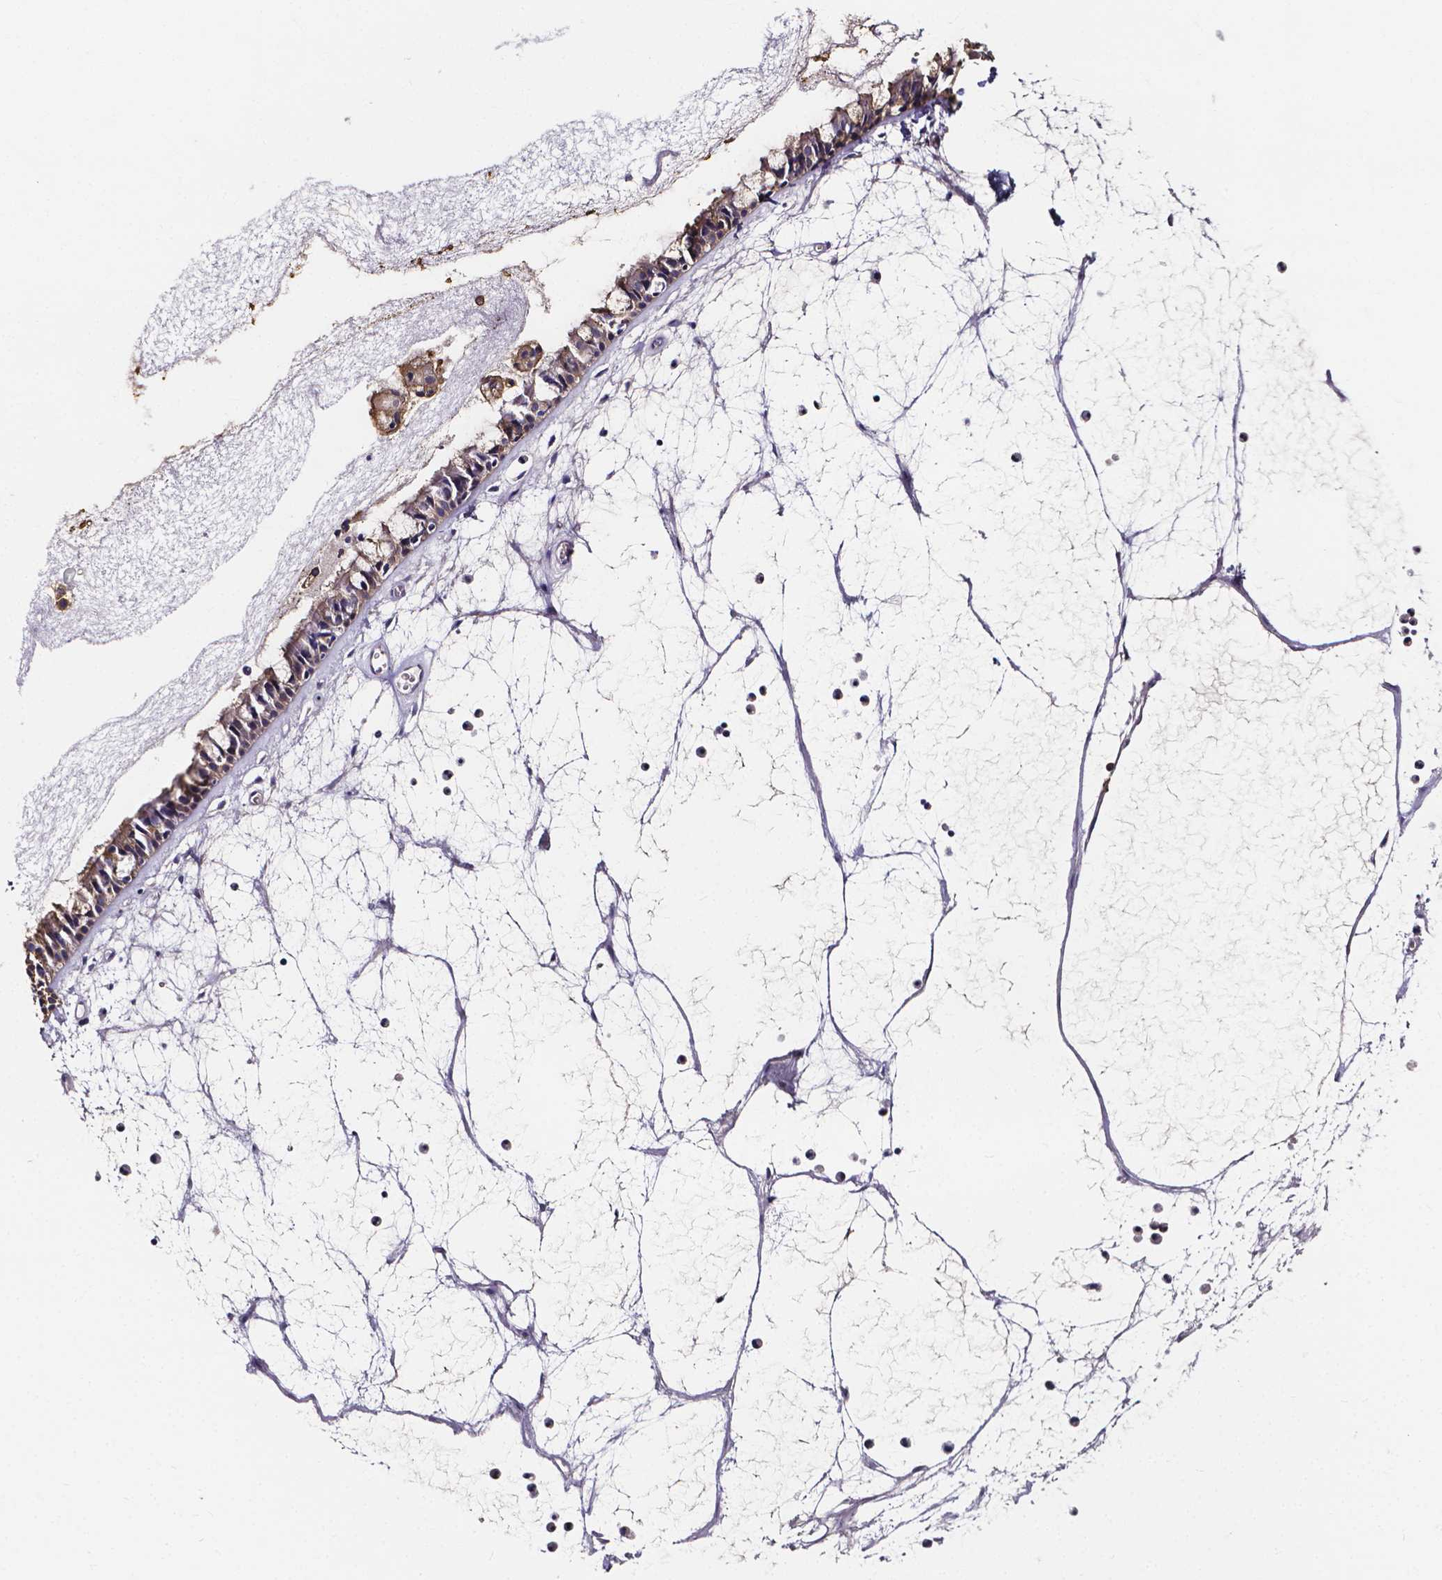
{"staining": {"intensity": "weak", "quantity": "25%-75%", "location": "cytoplasmic/membranous"}, "tissue": "nasopharynx", "cell_type": "Respiratory epithelial cells", "image_type": "normal", "snomed": [{"axis": "morphology", "description": "Normal tissue, NOS"}, {"axis": "topography", "description": "Nasopharynx"}], "caption": "An IHC image of unremarkable tissue is shown. Protein staining in brown shows weak cytoplasmic/membranous positivity in nasopharynx within respiratory epithelial cells.", "gene": "SPOCD1", "patient": {"sex": "male", "age": 31}}